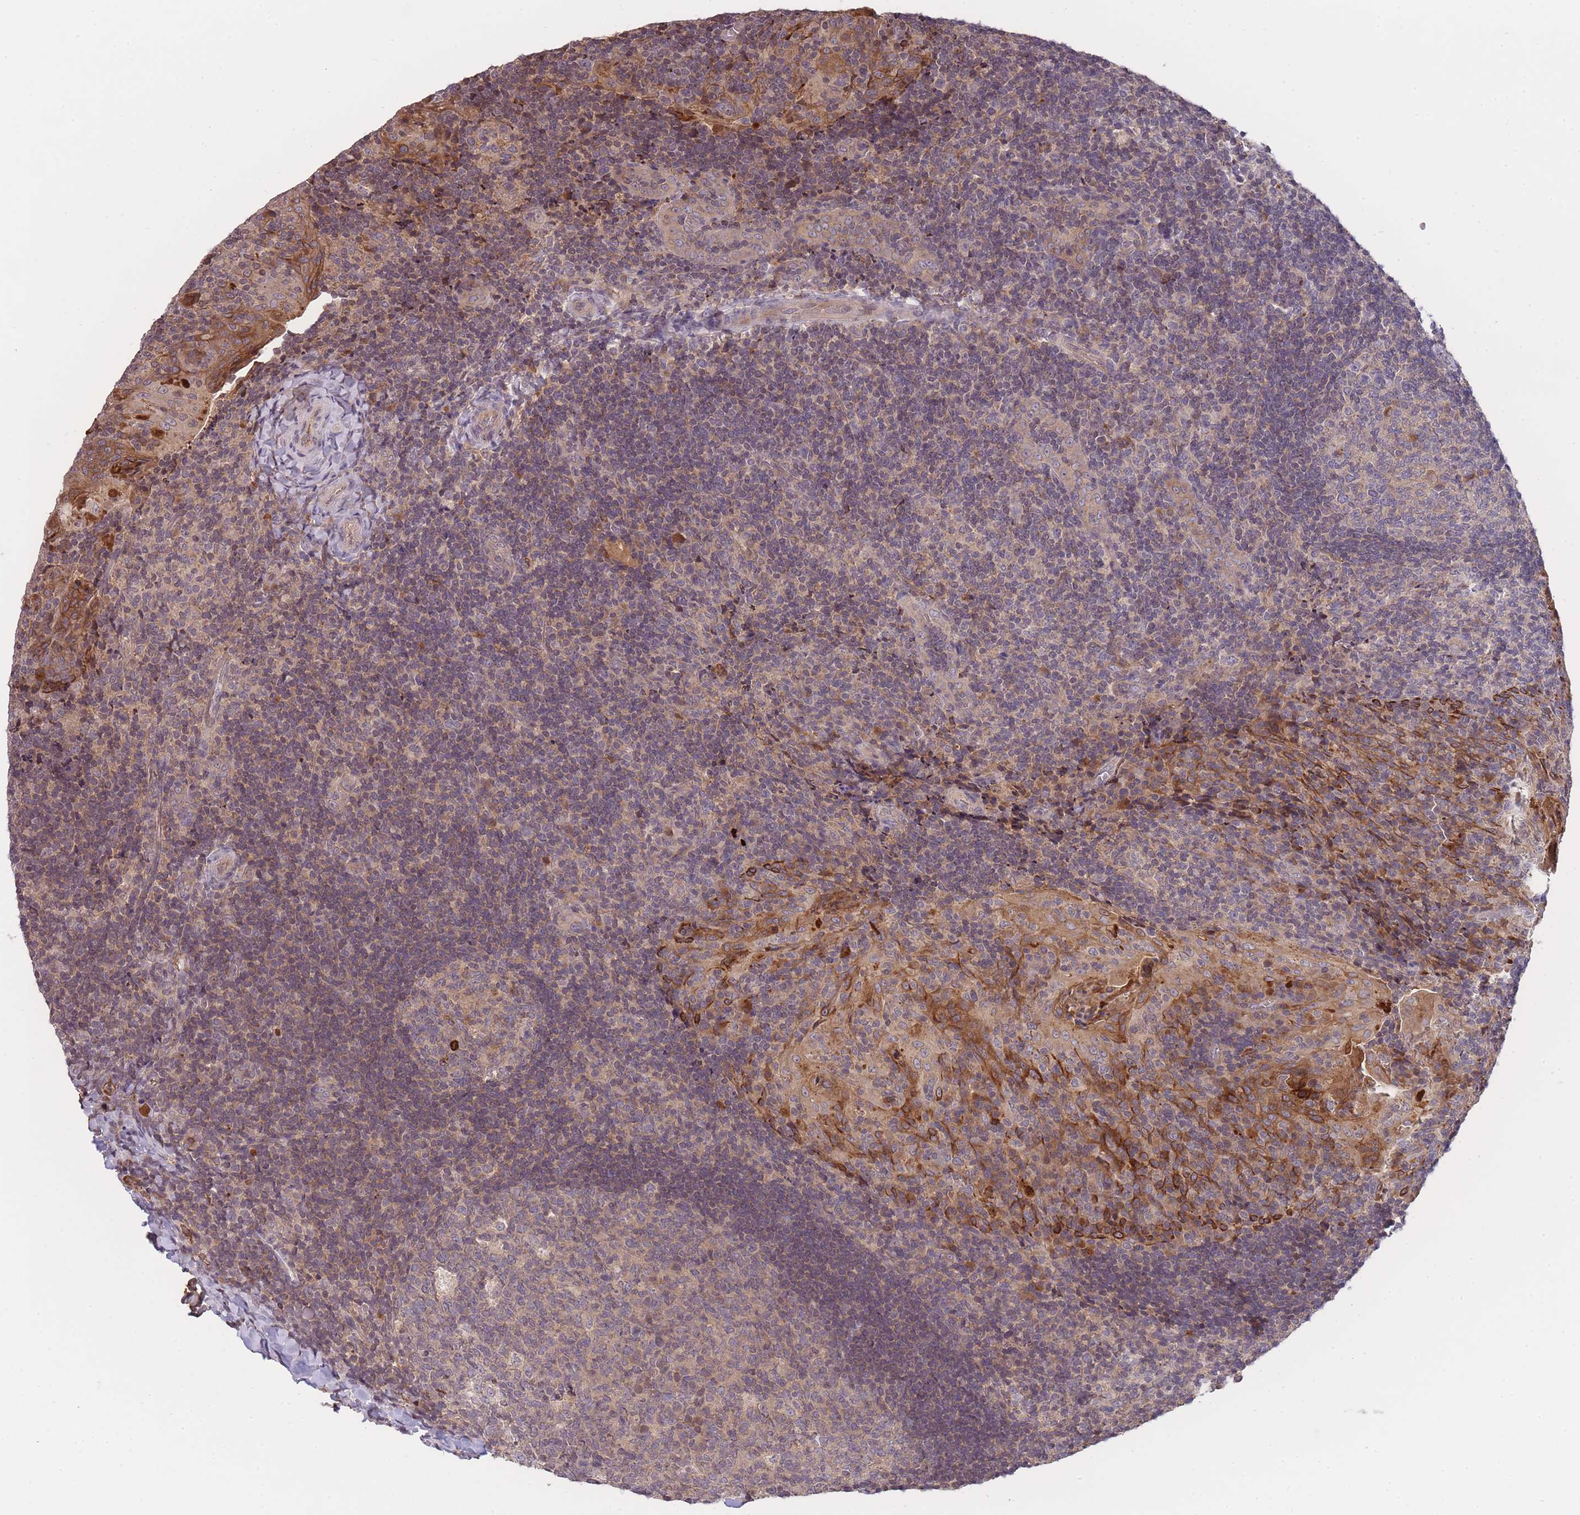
{"staining": {"intensity": "moderate", "quantity": "<25%", "location": "cytoplasmic/membranous"}, "tissue": "tonsil", "cell_type": "Germinal center cells", "image_type": "normal", "snomed": [{"axis": "morphology", "description": "Normal tissue, NOS"}, {"axis": "topography", "description": "Tonsil"}], "caption": "Benign tonsil exhibits moderate cytoplasmic/membranous staining in about <25% of germinal center cells, visualized by immunohistochemistry. (brown staining indicates protein expression, while blue staining denotes nuclei).", "gene": "RALGDS", "patient": {"sex": "male", "age": 17}}